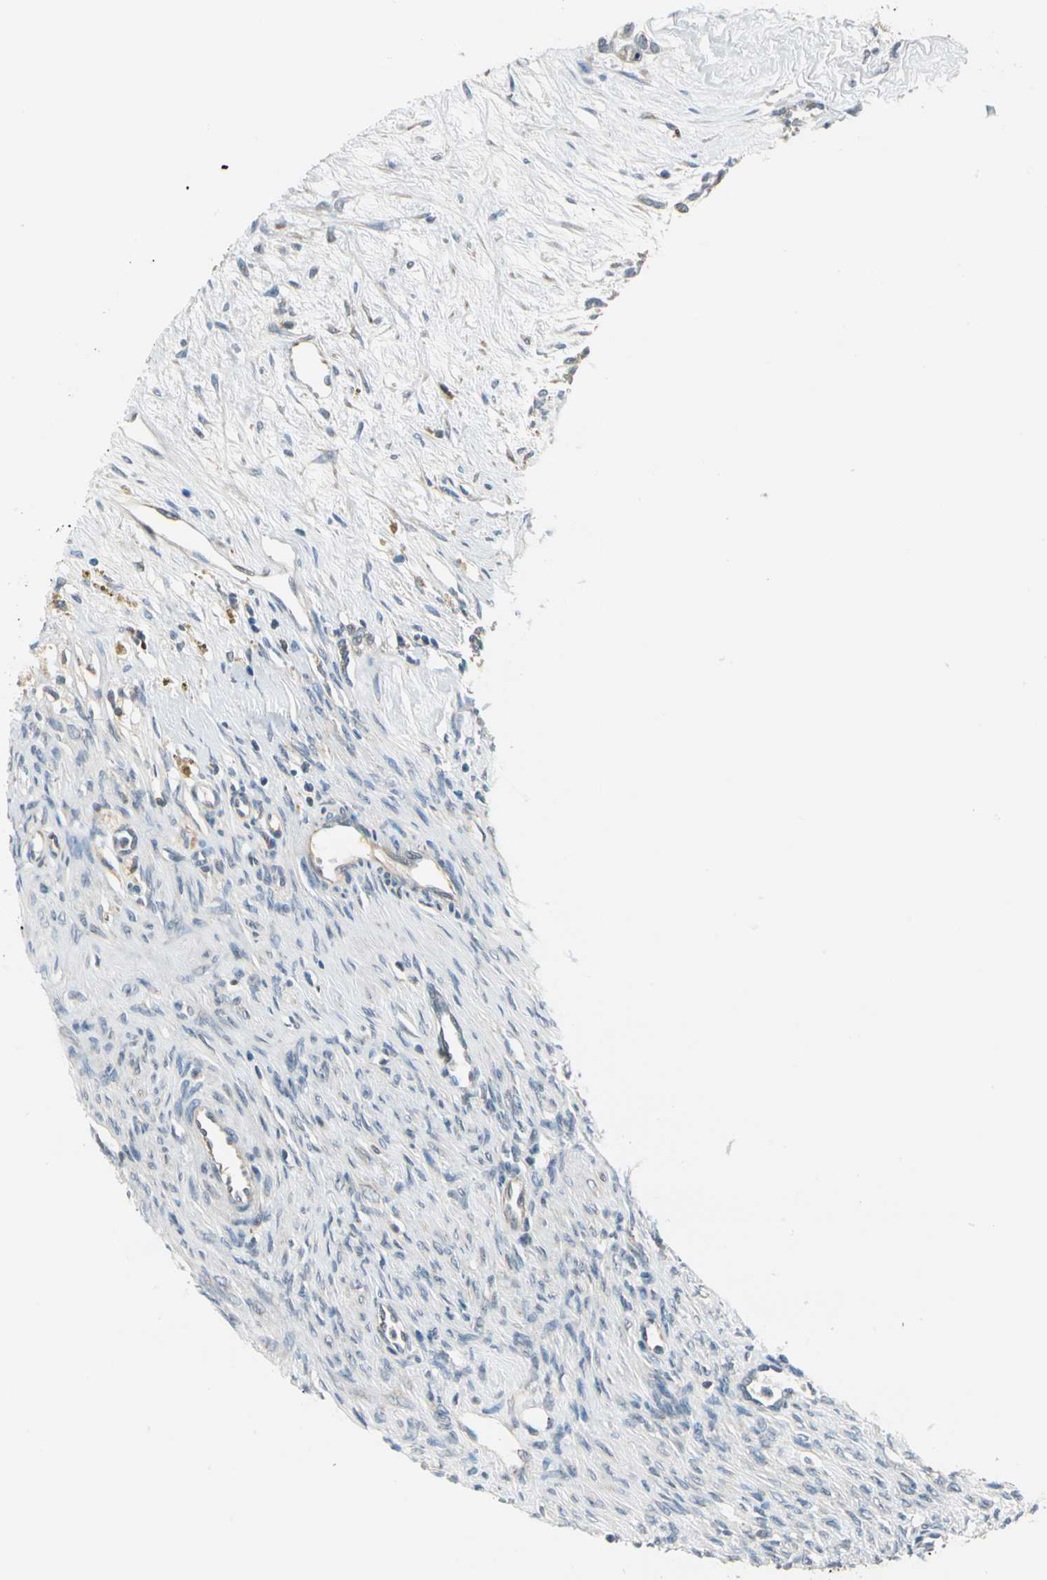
{"staining": {"intensity": "negative", "quantity": "none", "location": "none"}, "tissue": "ovary", "cell_type": "Ovarian stroma cells", "image_type": "normal", "snomed": [{"axis": "morphology", "description": "Normal tissue, NOS"}, {"axis": "topography", "description": "Ovary"}], "caption": "Immunohistochemistry (IHC) image of benign ovary: human ovary stained with DAB (3,3'-diaminobenzidine) displays no significant protein staining in ovarian stroma cells. (DAB IHC with hematoxylin counter stain).", "gene": "BNIP1", "patient": {"sex": "female", "age": 33}}